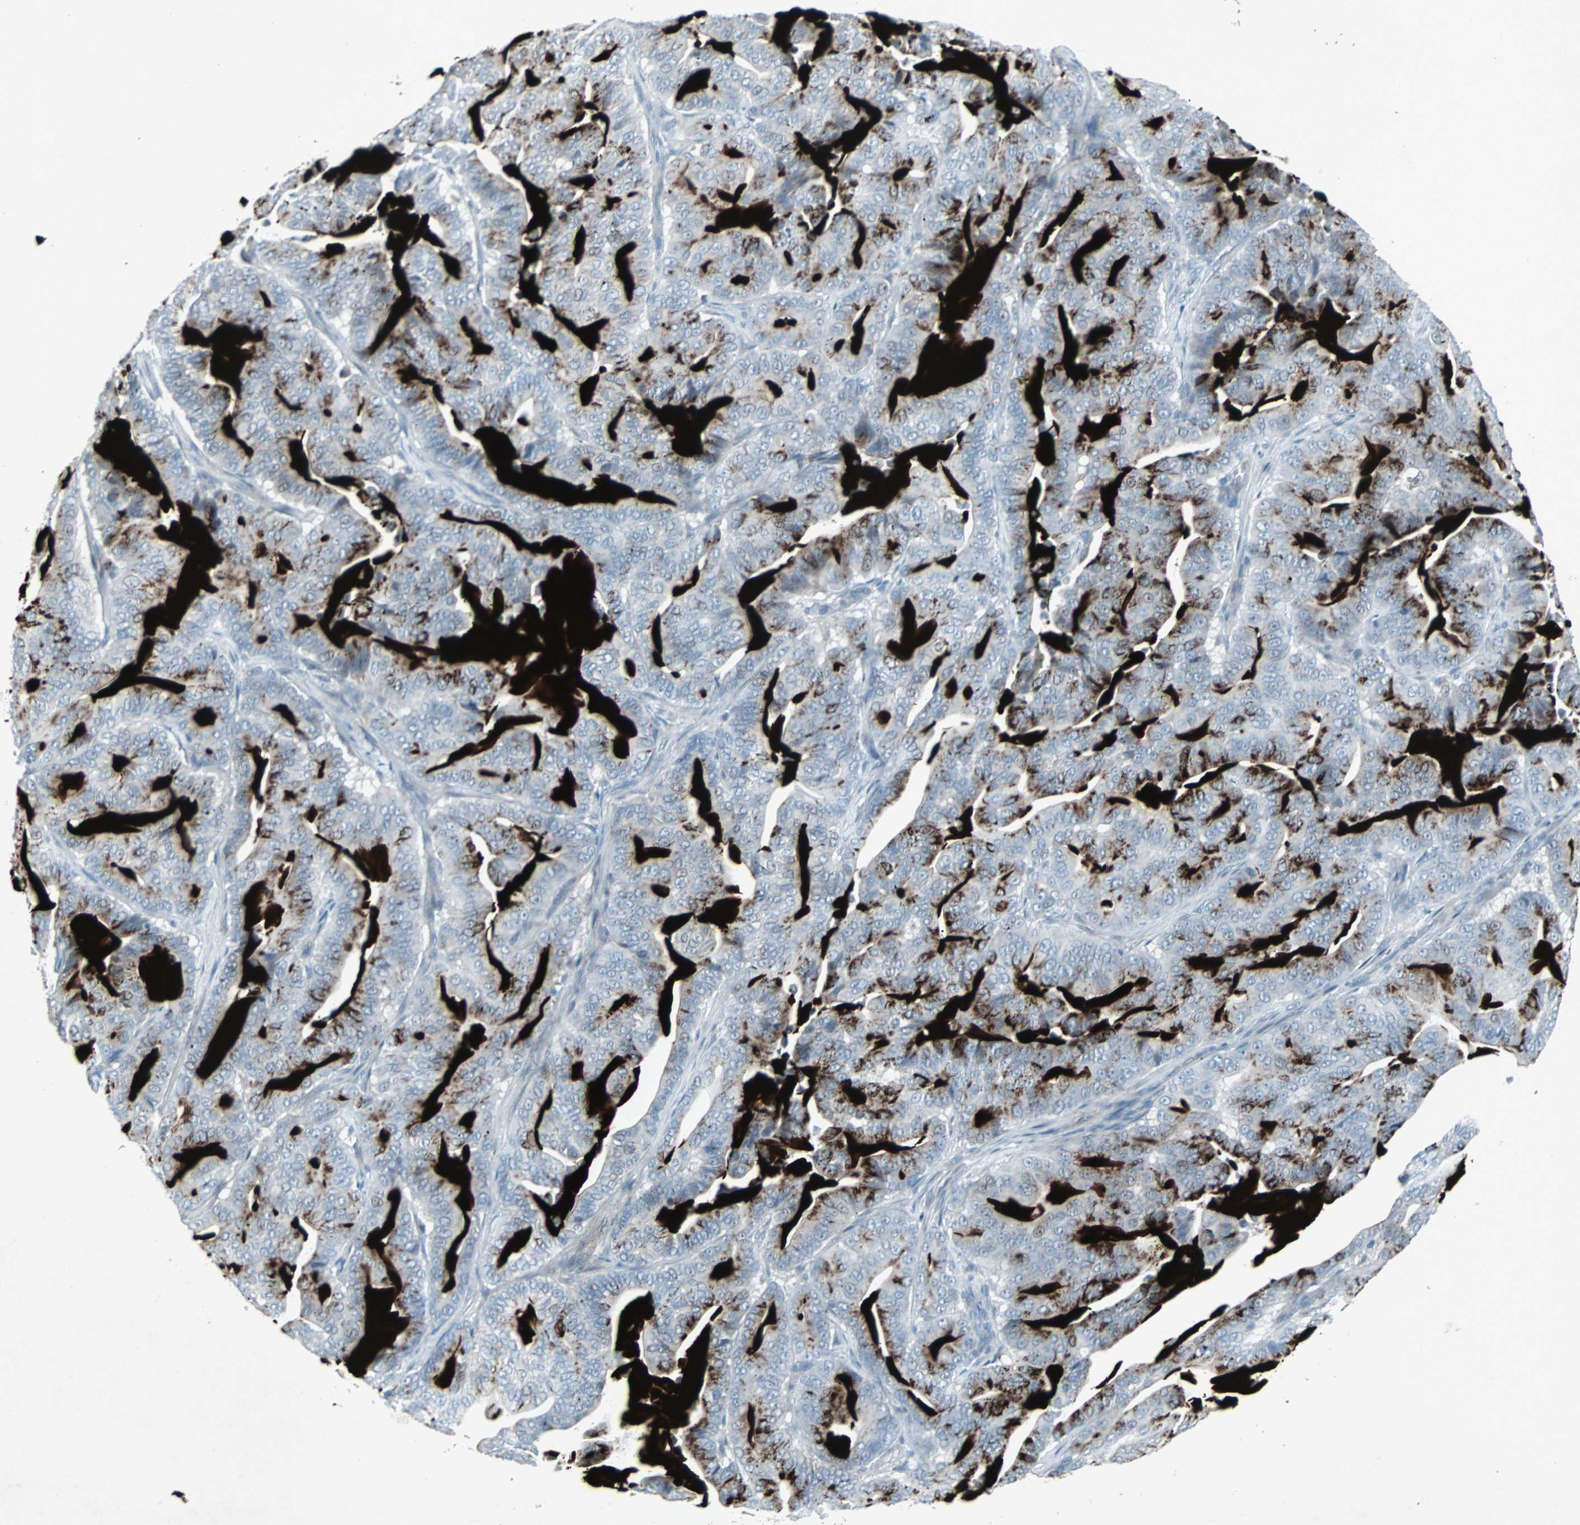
{"staining": {"intensity": "negative", "quantity": "none", "location": "none"}, "tissue": "pancreatic cancer", "cell_type": "Tumor cells", "image_type": "cancer", "snomed": [{"axis": "morphology", "description": "Adenocarcinoma, NOS"}, {"axis": "topography", "description": "Pancreas"}], "caption": "The histopathology image shows no significant expression in tumor cells of pancreatic adenocarcinoma.", "gene": "LANCL3", "patient": {"sex": "male", "age": 63}}